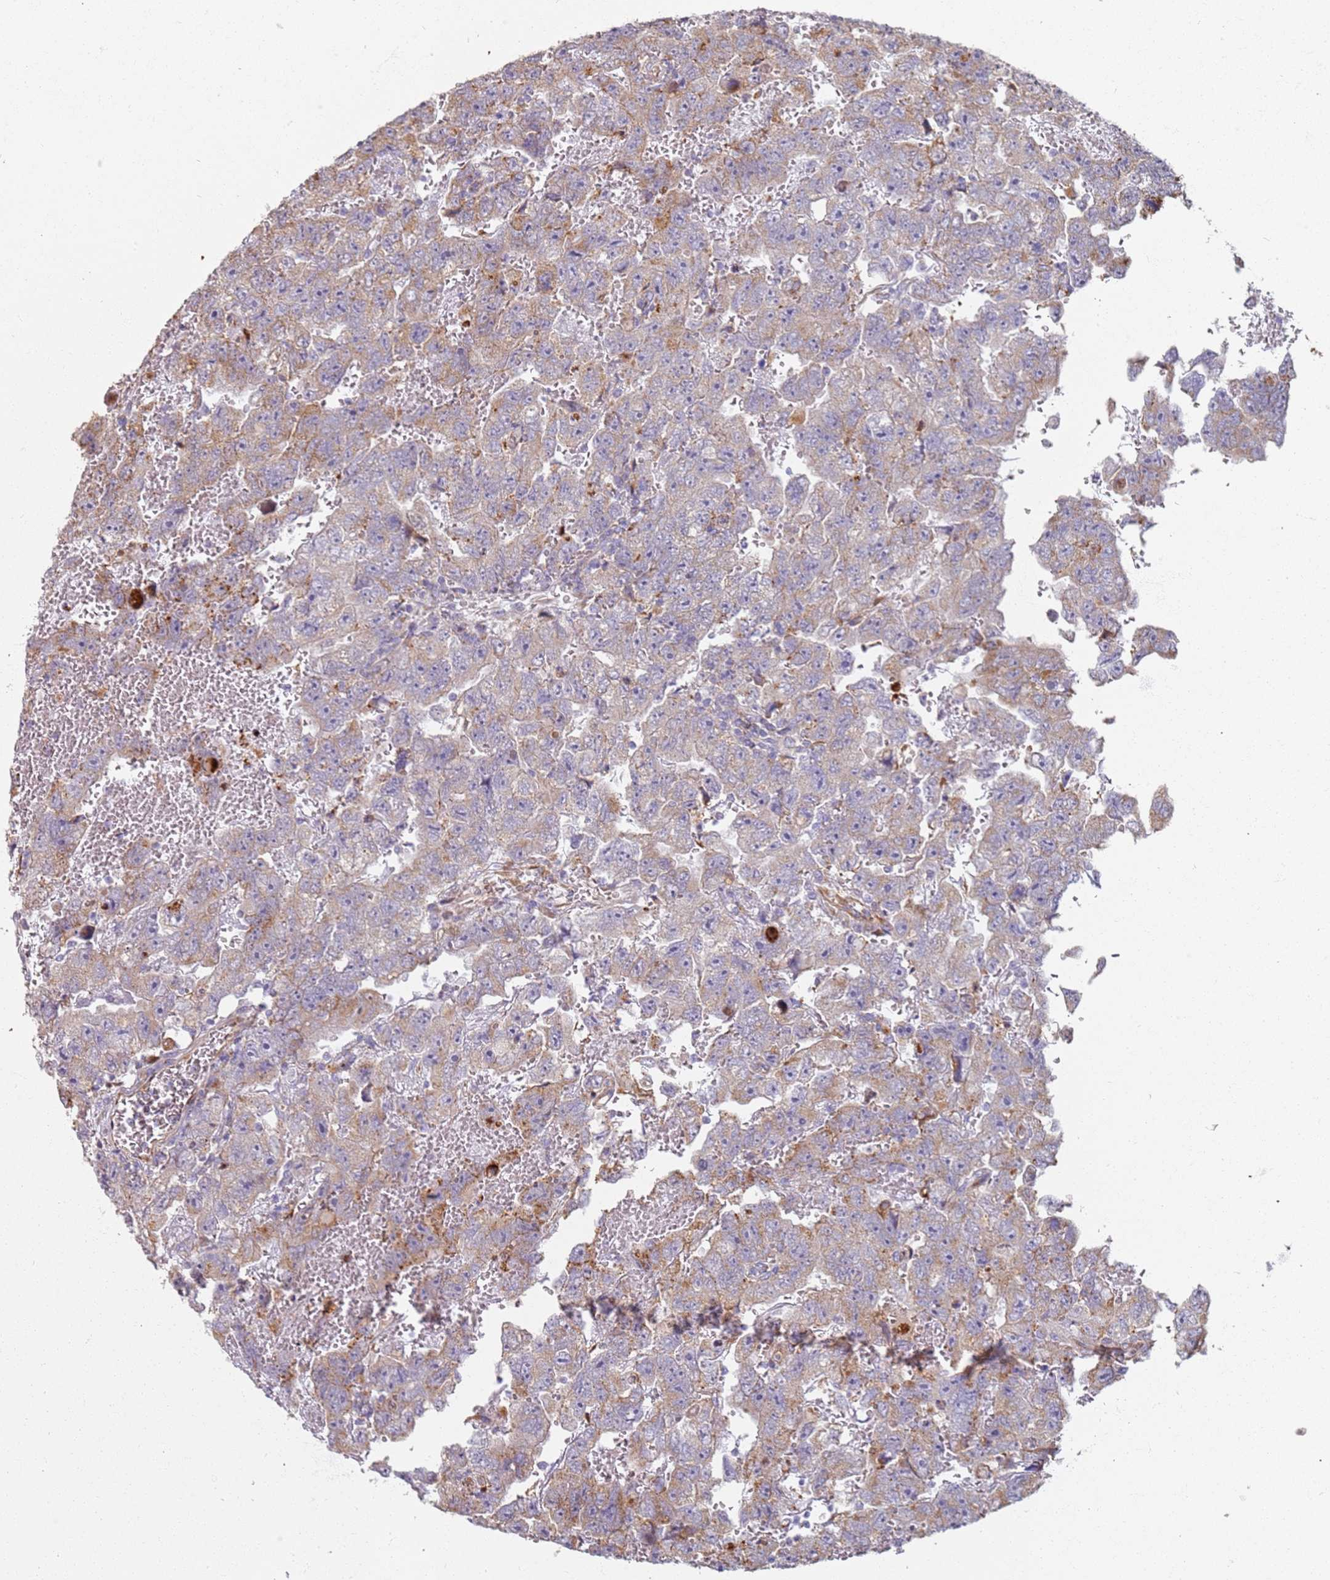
{"staining": {"intensity": "moderate", "quantity": "<25%", "location": "cytoplasmic/membranous"}, "tissue": "testis cancer", "cell_type": "Tumor cells", "image_type": "cancer", "snomed": [{"axis": "morphology", "description": "Carcinoma, Embryonal, NOS"}, {"axis": "topography", "description": "Testis"}], "caption": "Immunohistochemical staining of testis cancer (embryonal carcinoma) exhibits moderate cytoplasmic/membranous protein positivity in about <25% of tumor cells. (Stains: DAB (3,3'-diaminobenzidine) in brown, nuclei in blue, Microscopy: brightfield microscopy at high magnification).", "gene": "PROKR2", "patient": {"sex": "male", "age": 45}}